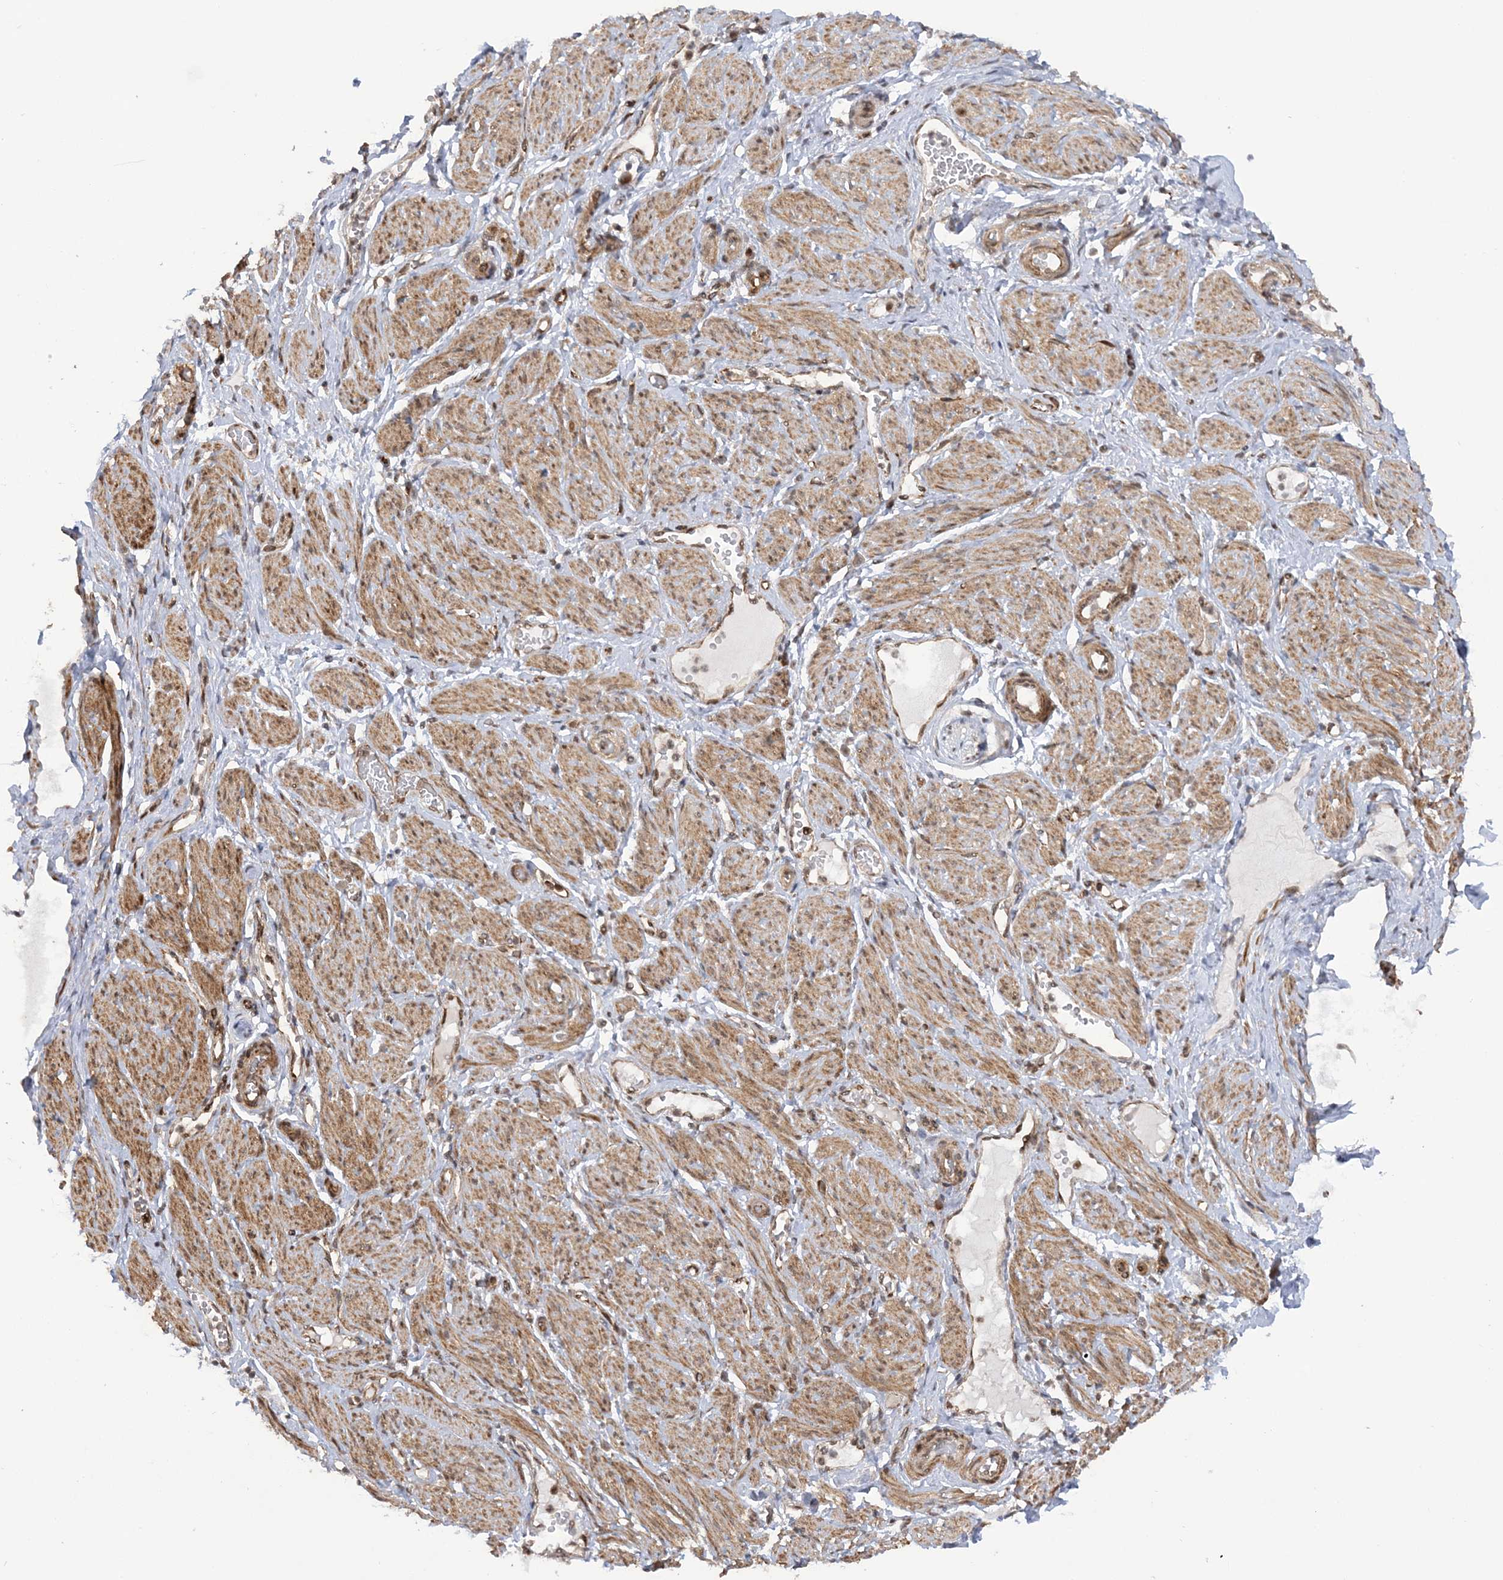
{"staining": {"intensity": "weak", "quantity": ">75%", "location": "cytoplasmic/membranous"}, "tissue": "adipose tissue", "cell_type": "Adipocytes", "image_type": "normal", "snomed": [{"axis": "morphology", "description": "Normal tissue, NOS"}, {"axis": "topography", "description": "Smooth muscle"}, {"axis": "topography", "description": "Peripheral nerve tissue"}], "caption": "High-power microscopy captured an immunohistochemistry (IHC) photomicrograph of benign adipose tissue, revealing weak cytoplasmic/membranous positivity in about >75% of adipocytes.", "gene": "MRPL47", "patient": {"sex": "female", "age": 39}}